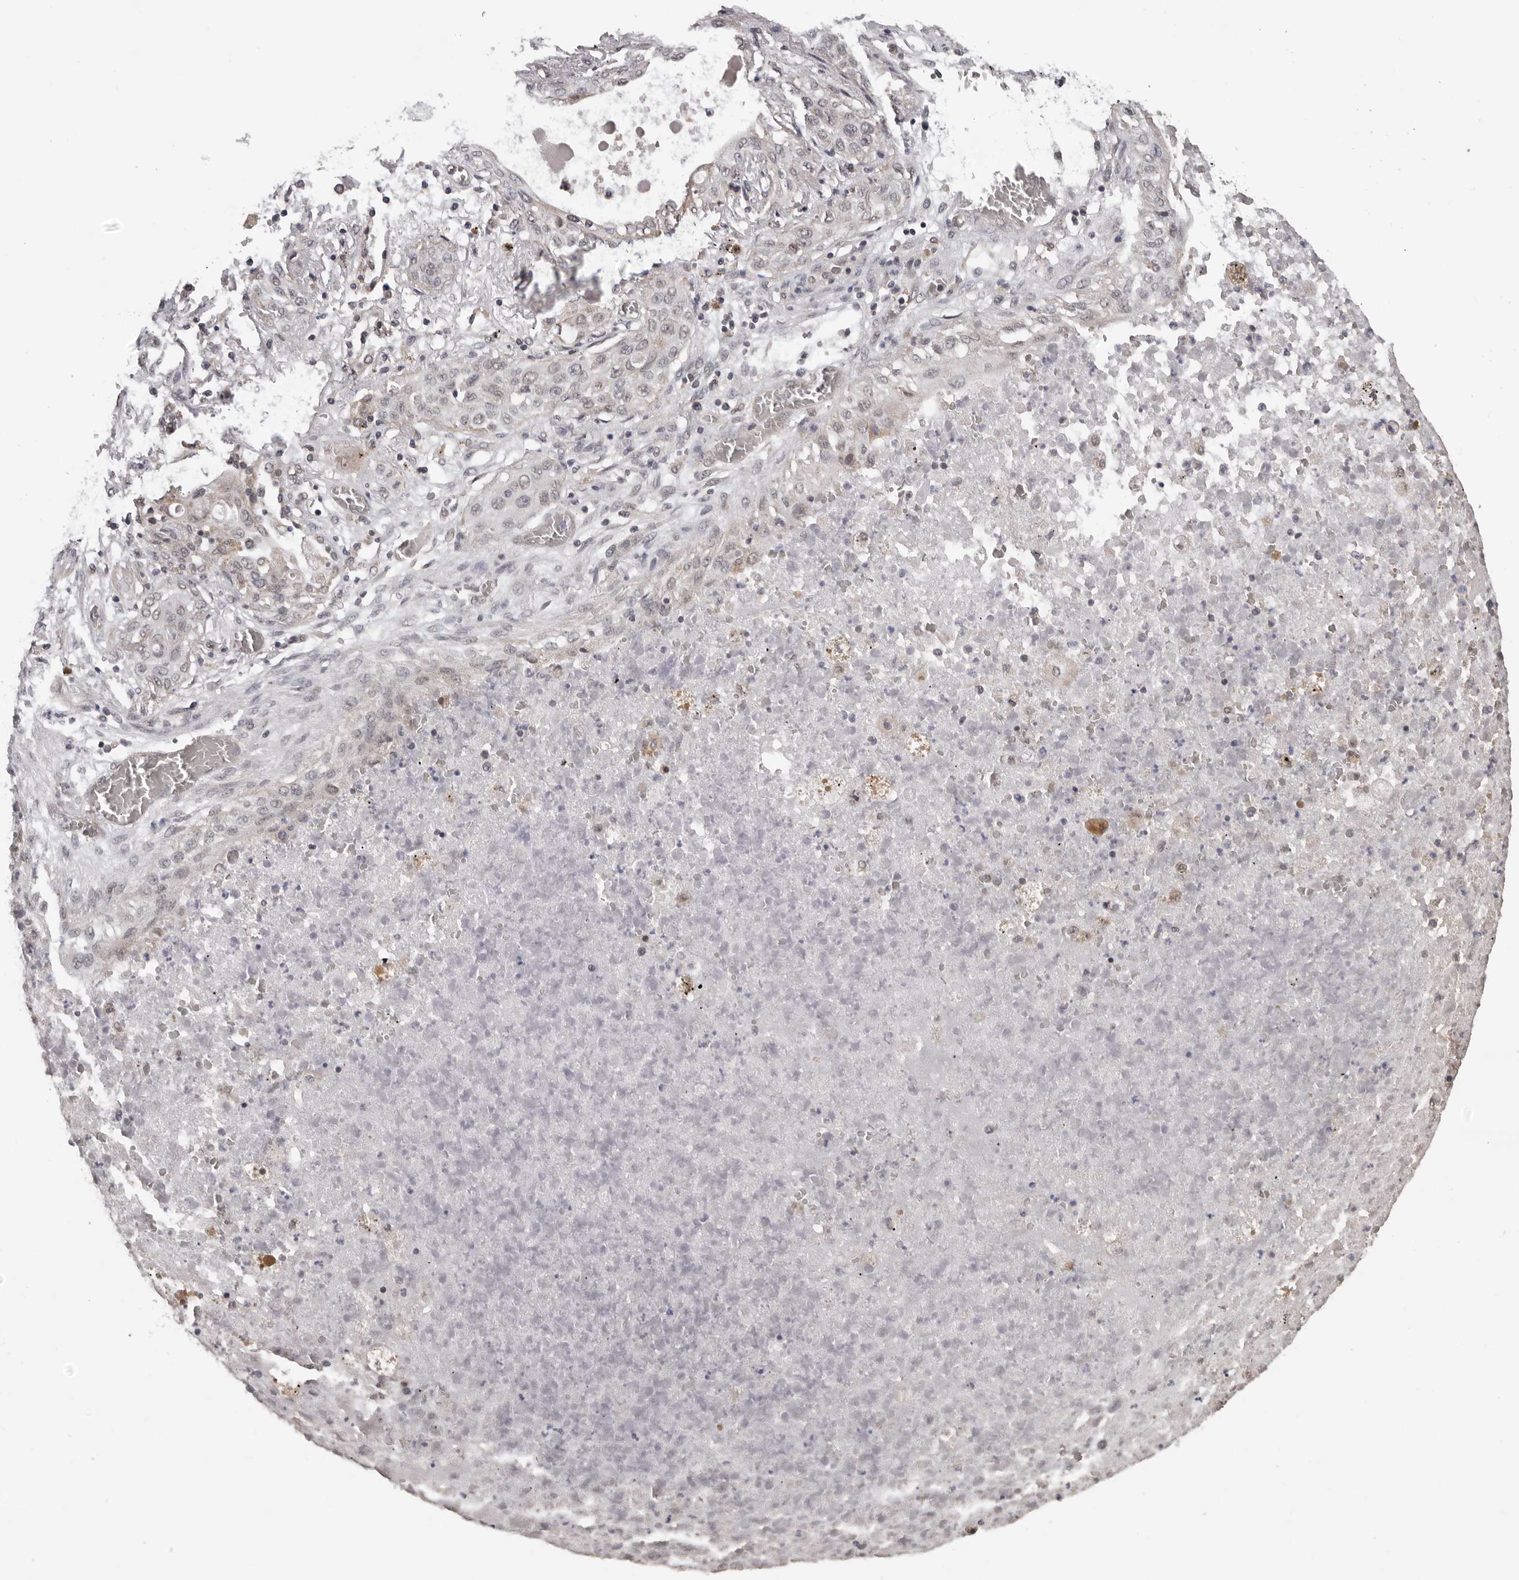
{"staining": {"intensity": "weak", "quantity": "<25%", "location": "nuclear"}, "tissue": "lung cancer", "cell_type": "Tumor cells", "image_type": "cancer", "snomed": [{"axis": "morphology", "description": "Squamous cell carcinoma, NOS"}, {"axis": "topography", "description": "Lung"}], "caption": "Lung squamous cell carcinoma was stained to show a protein in brown. There is no significant staining in tumor cells.", "gene": "MOGAT2", "patient": {"sex": "female", "age": 47}}